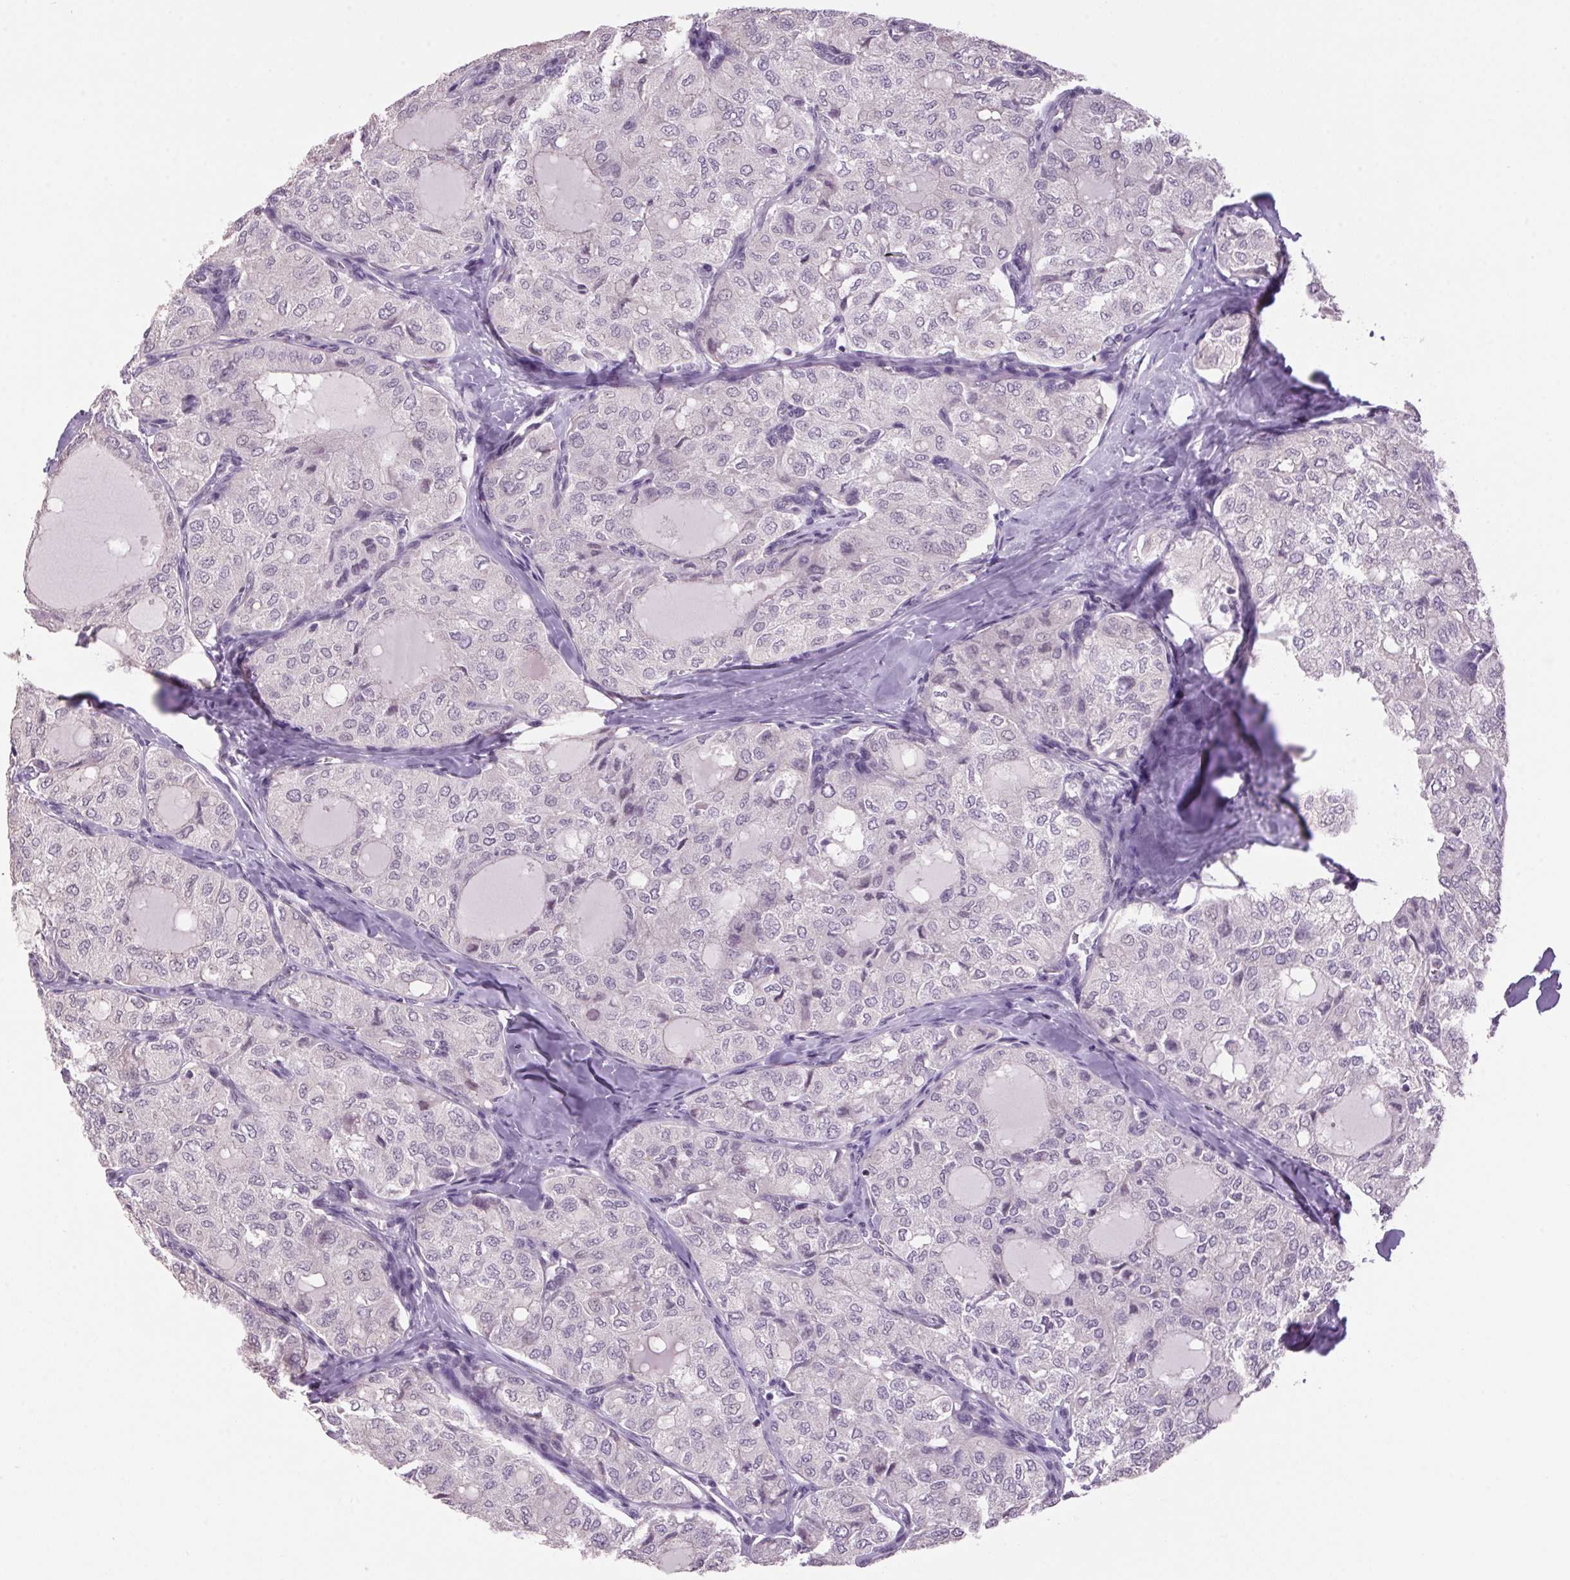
{"staining": {"intensity": "negative", "quantity": "none", "location": "none"}, "tissue": "thyroid cancer", "cell_type": "Tumor cells", "image_type": "cancer", "snomed": [{"axis": "morphology", "description": "Follicular adenoma carcinoma, NOS"}, {"axis": "topography", "description": "Thyroid gland"}], "caption": "DAB immunohistochemical staining of human follicular adenoma carcinoma (thyroid) reveals no significant staining in tumor cells.", "gene": "VWA3B", "patient": {"sex": "male", "age": 75}}